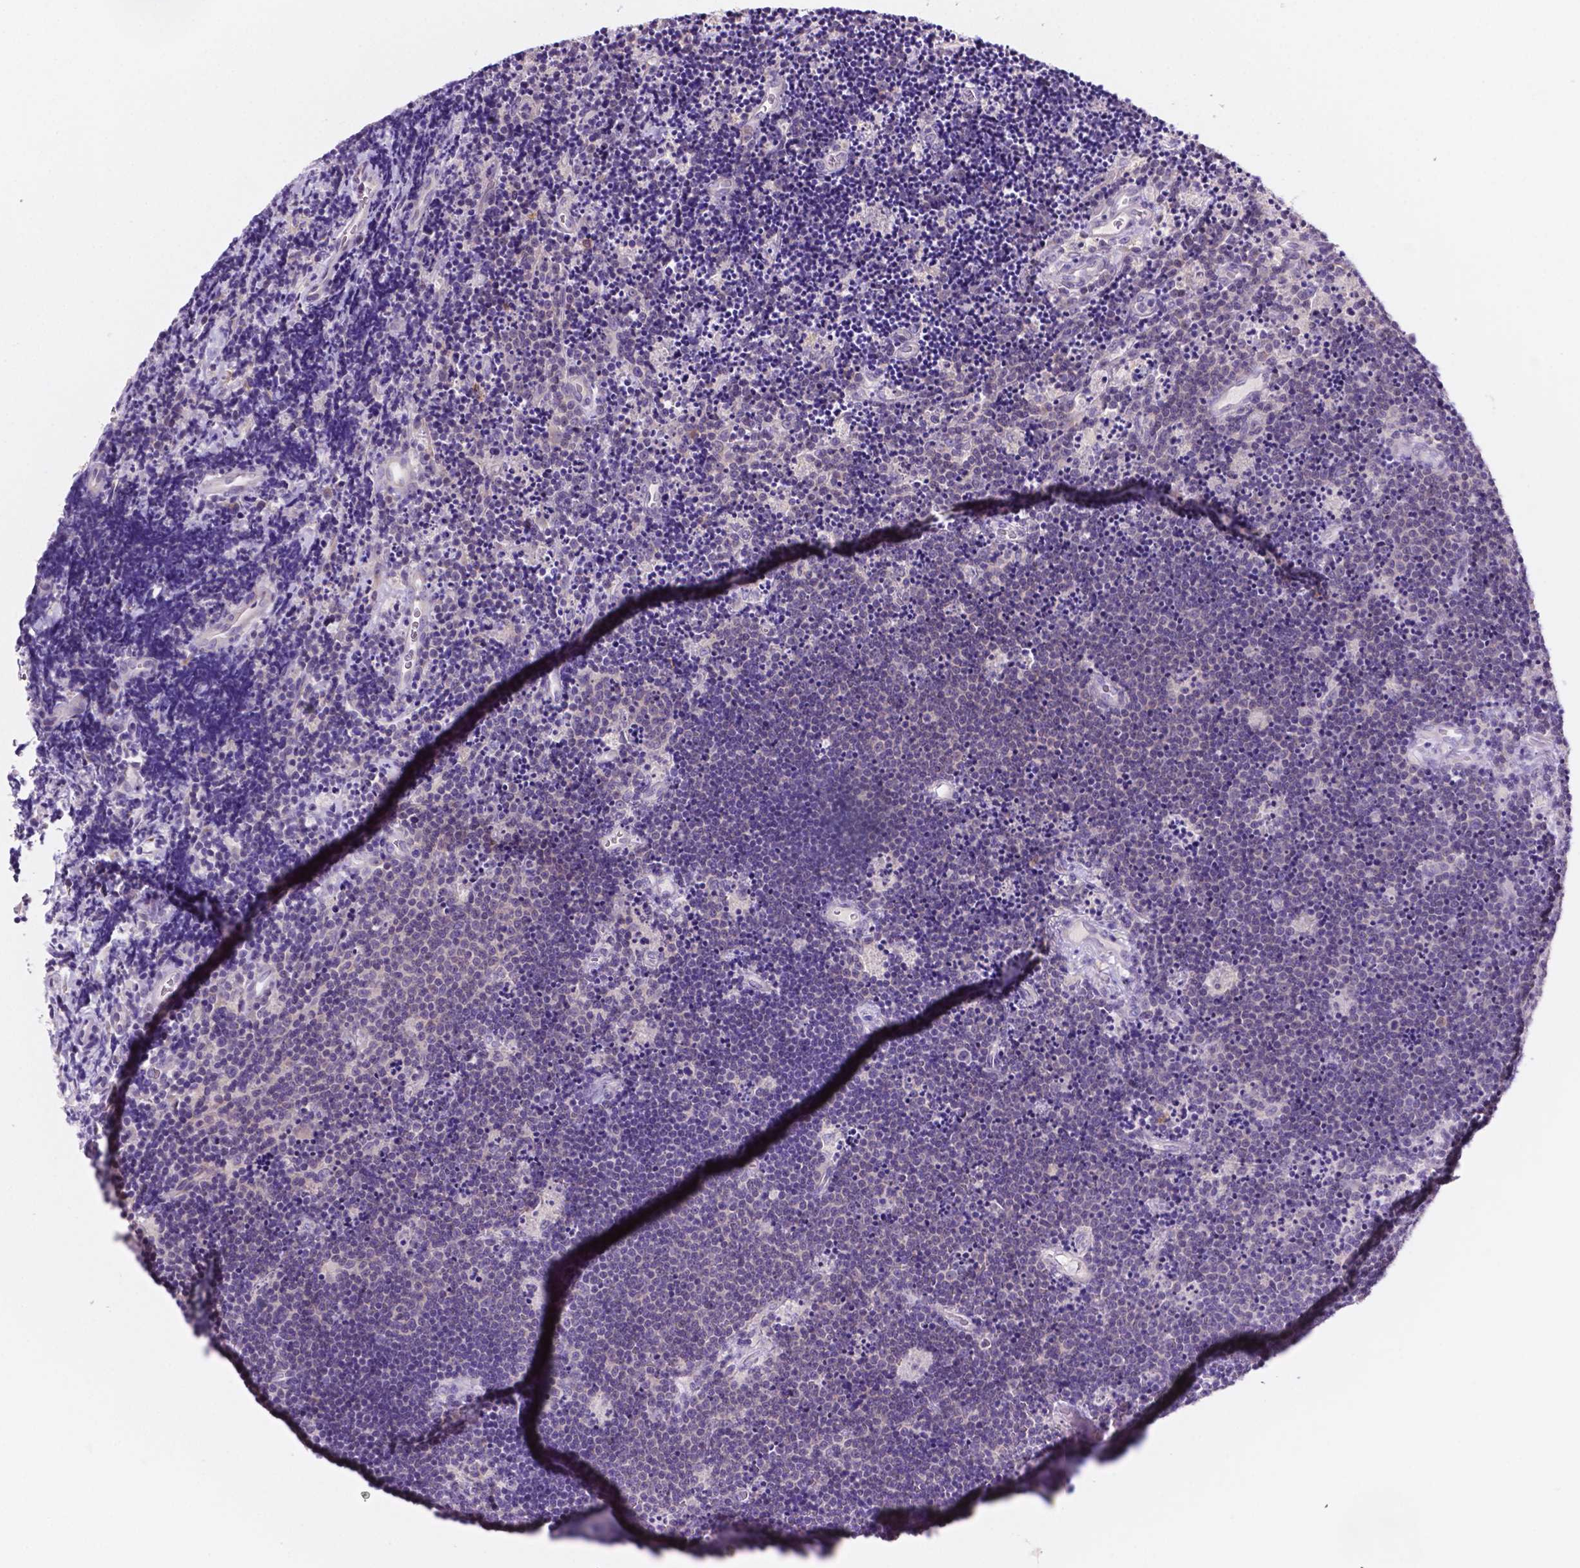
{"staining": {"intensity": "negative", "quantity": "none", "location": "none"}, "tissue": "lymphoma", "cell_type": "Tumor cells", "image_type": "cancer", "snomed": [{"axis": "morphology", "description": "Malignant lymphoma, non-Hodgkin's type, Low grade"}, {"axis": "topography", "description": "Brain"}], "caption": "Tumor cells show no significant positivity in lymphoma.", "gene": "MKRN2OS", "patient": {"sex": "female", "age": 66}}